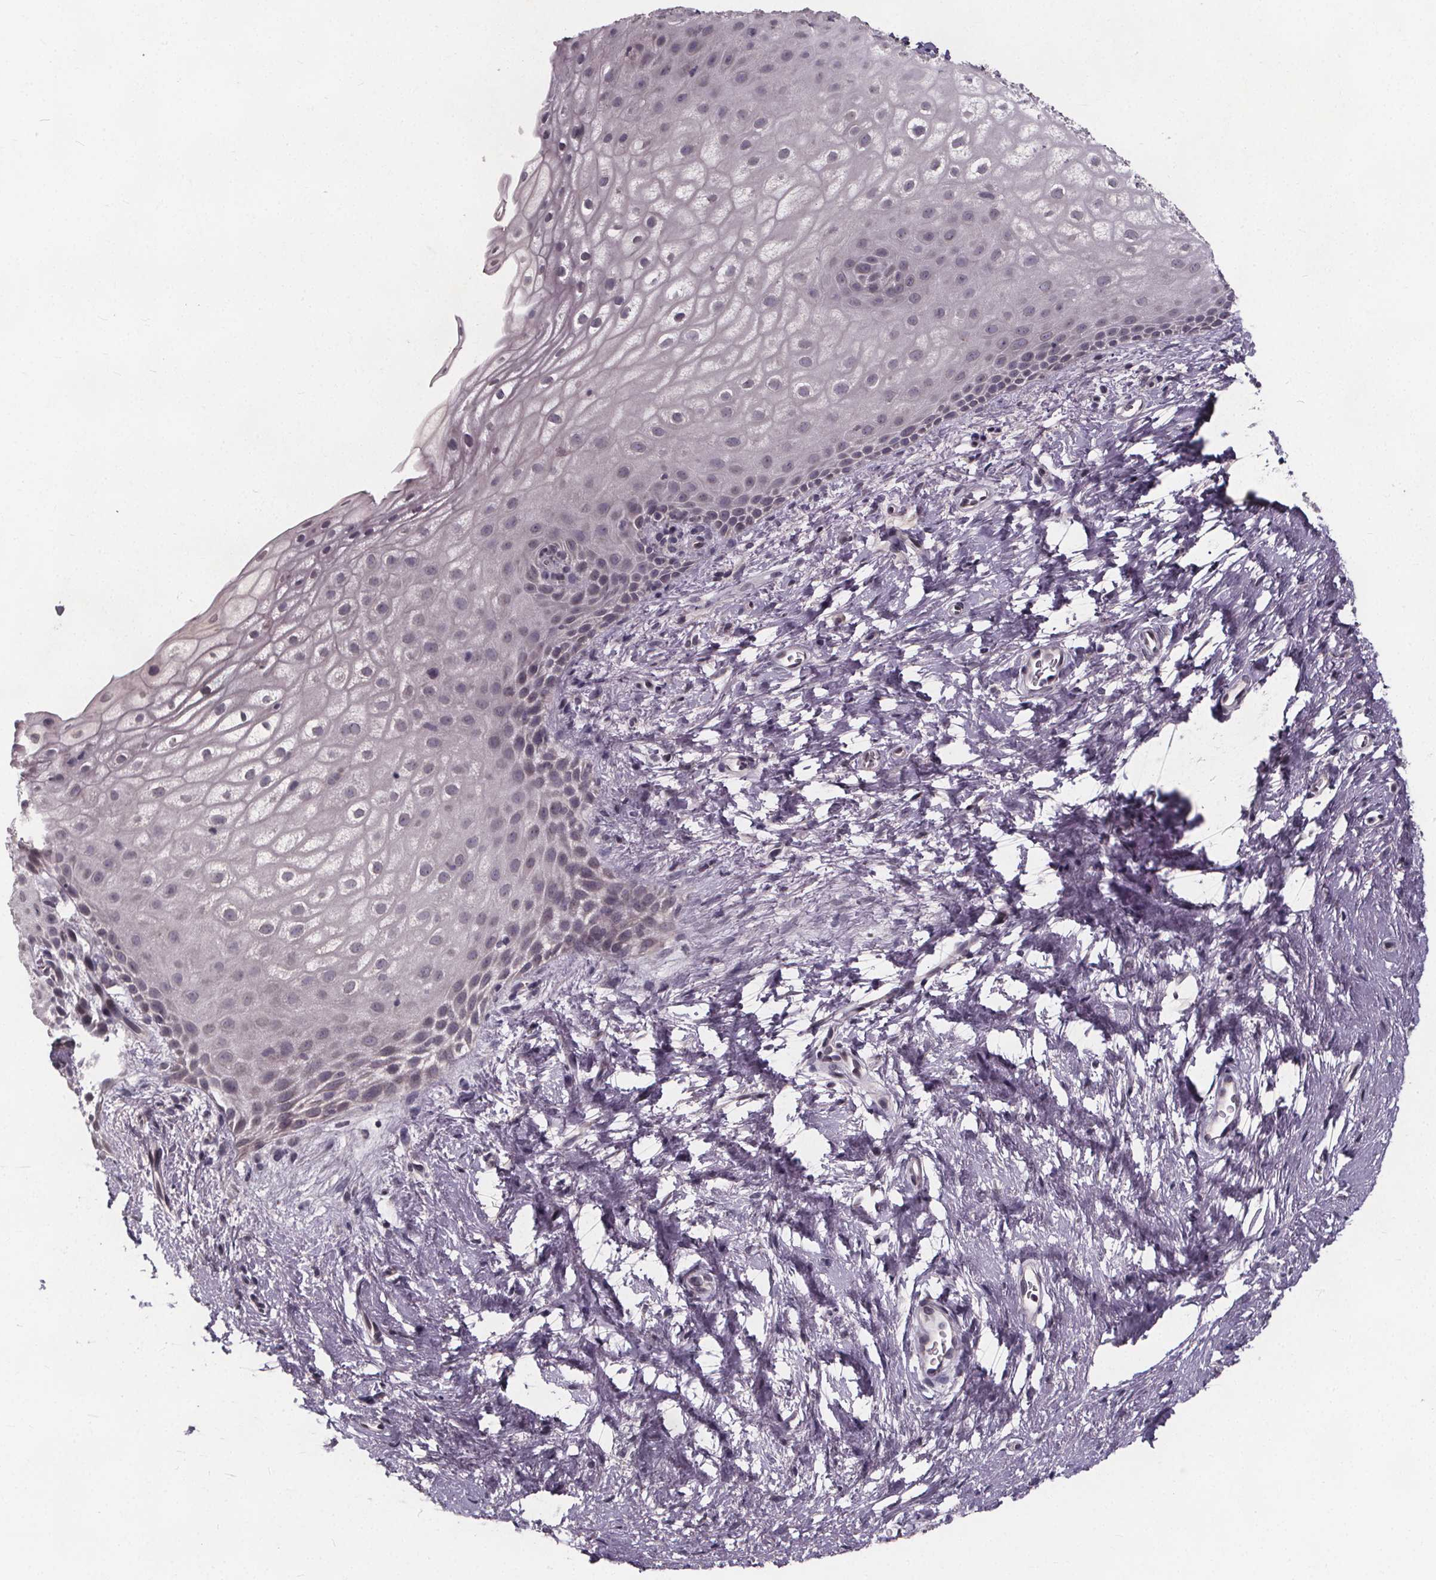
{"staining": {"intensity": "negative", "quantity": "none", "location": "none"}, "tissue": "skin", "cell_type": "Epidermal cells", "image_type": "normal", "snomed": [{"axis": "morphology", "description": "Normal tissue, NOS"}, {"axis": "topography", "description": "Anal"}], "caption": "High magnification brightfield microscopy of unremarkable skin stained with DAB (brown) and counterstained with hematoxylin (blue): epidermal cells show no significant expression. The staining was performed using DAB (3,3'-diaminobenzidine) to visualize the protein expression in brown, while the nuclei were stained in blue with hematoxylin (Magnification: 20x).", "gene": "FAM181B", "patient": {"sex": "female", "age": 46}}